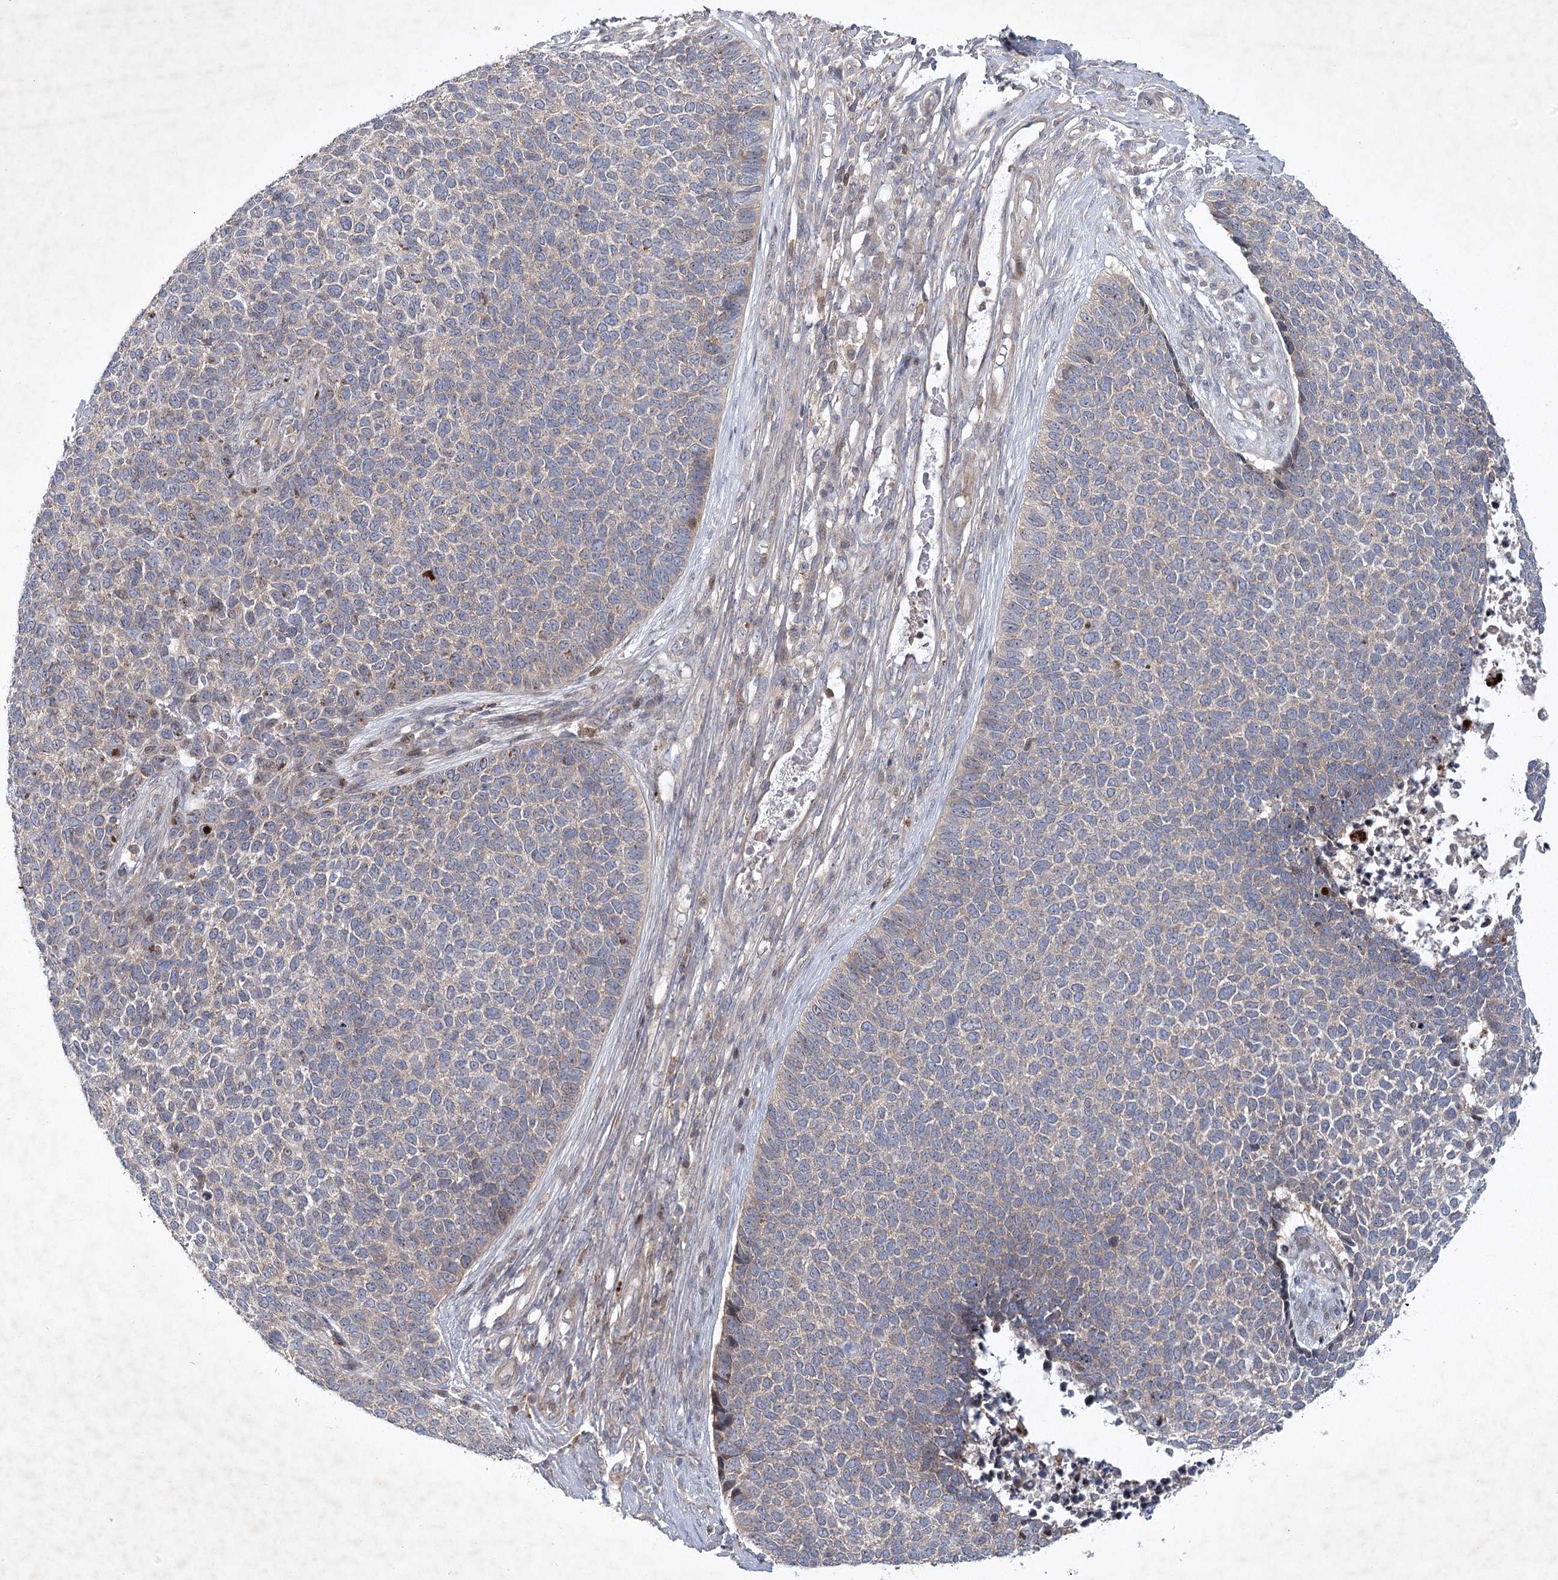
{"staining": {"intensity": "negative", "quantity": "none", "location": "none"}, "tissue": "skin cancer", "cell_type": "Tumor cells", "image_type": "cancer", "snomed": [{"axis": "morphology", "description": "Basal cell carcinoma"}, {"axis": "topography", "description": "Skin"}], "caption": "Tumor cells show no significant protein positivity in skin cancer (basal cell carcinoma).", "gene": "MAP3K13", "patient": {"sex": "female", "age": 84}}